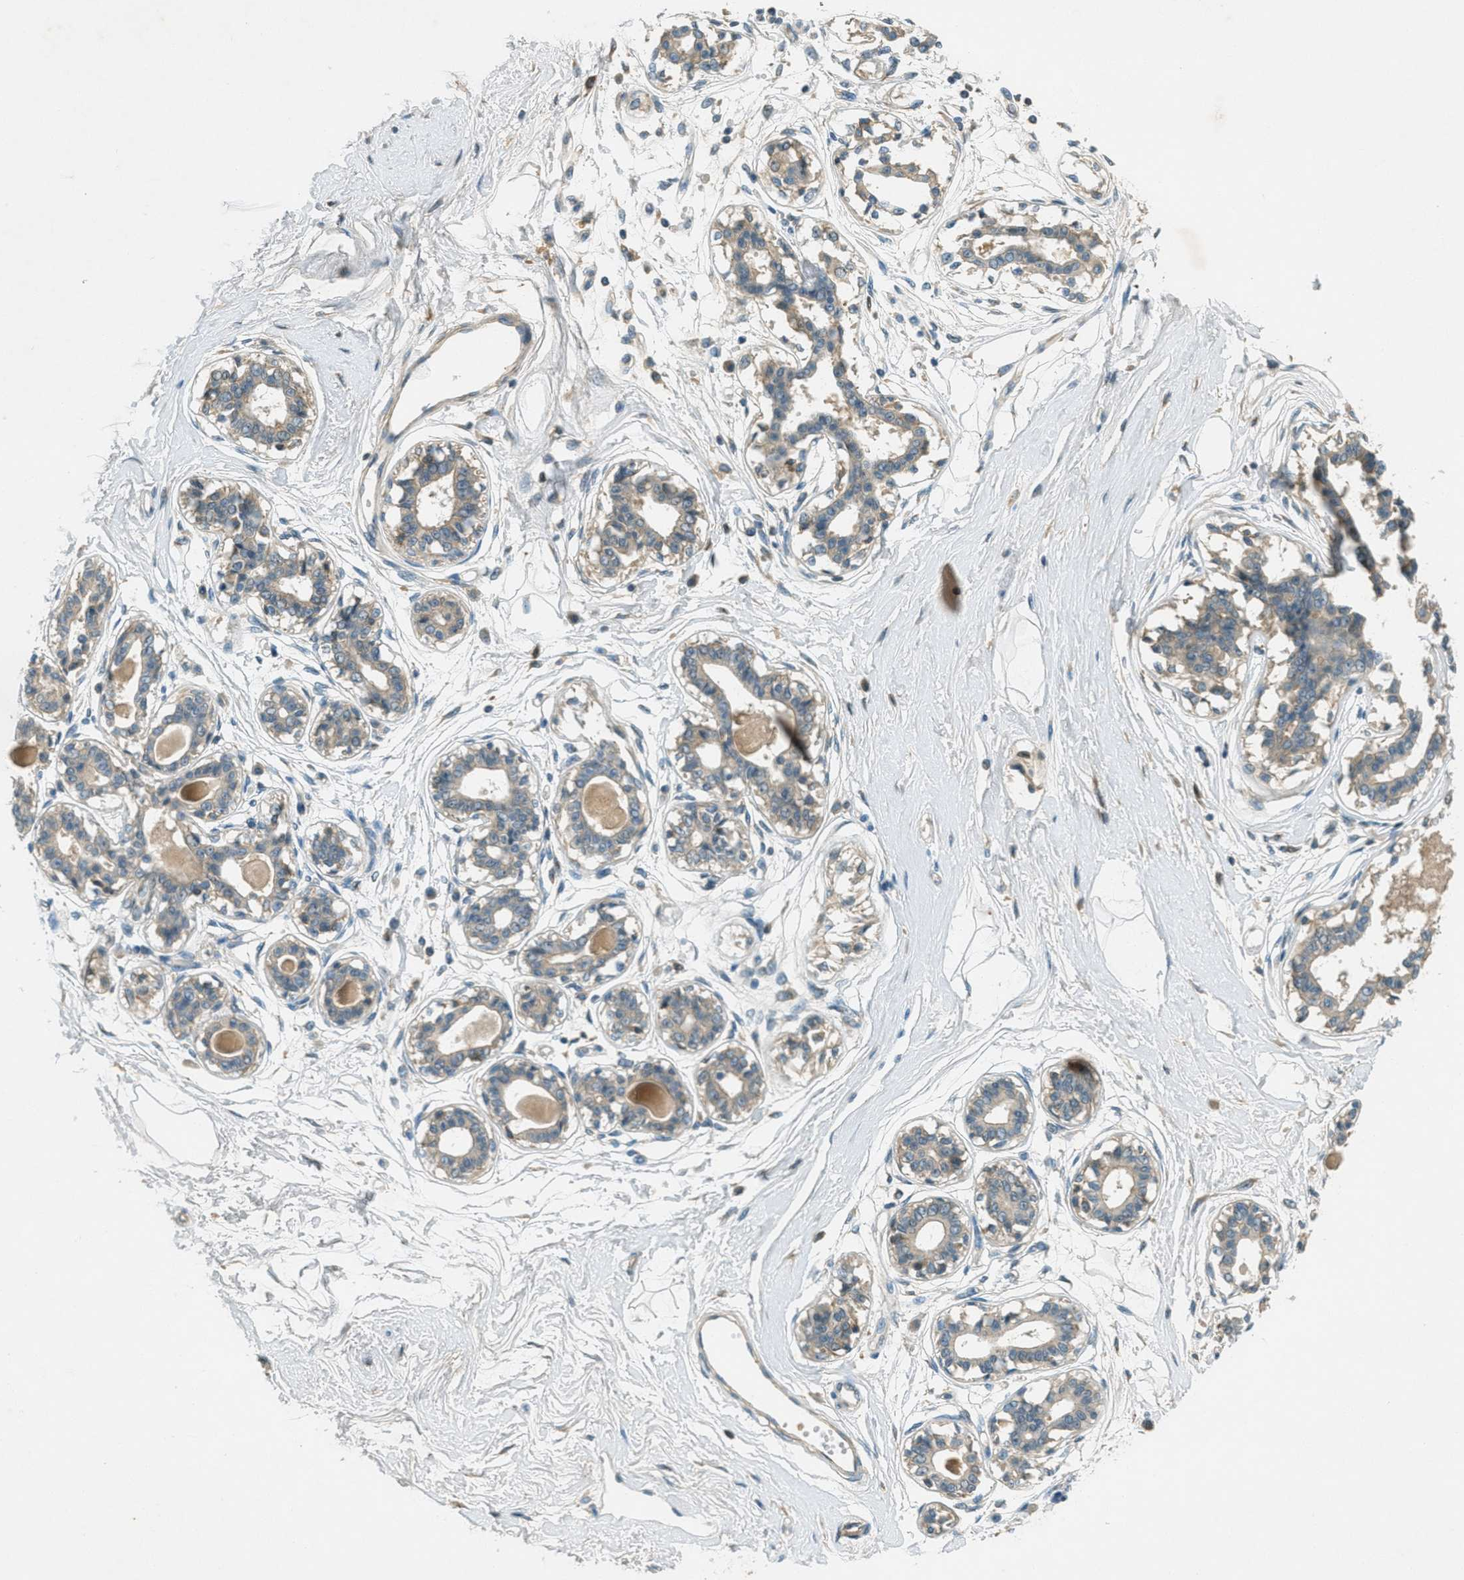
{"staining": {"intensity": "negative", "quantity": "none", "location": "none"}, "tissue": "breast", "cell_type": "Adipocytes", "image_type": "normal", "snomed": [{"axis": "morphology", "description": "Normal tissue, NOS"}, {"axis": "topography", "description": "Breast"}], "caption": "DAB immunohistochemical staining of benign breast exhibits no significant staining in adipocytes. (Immunohistochemistry (ihc), brightfield microscopy, high magnification).", "gene": "NUDT4B", "patient": {"sex": "female", "age": 45}}